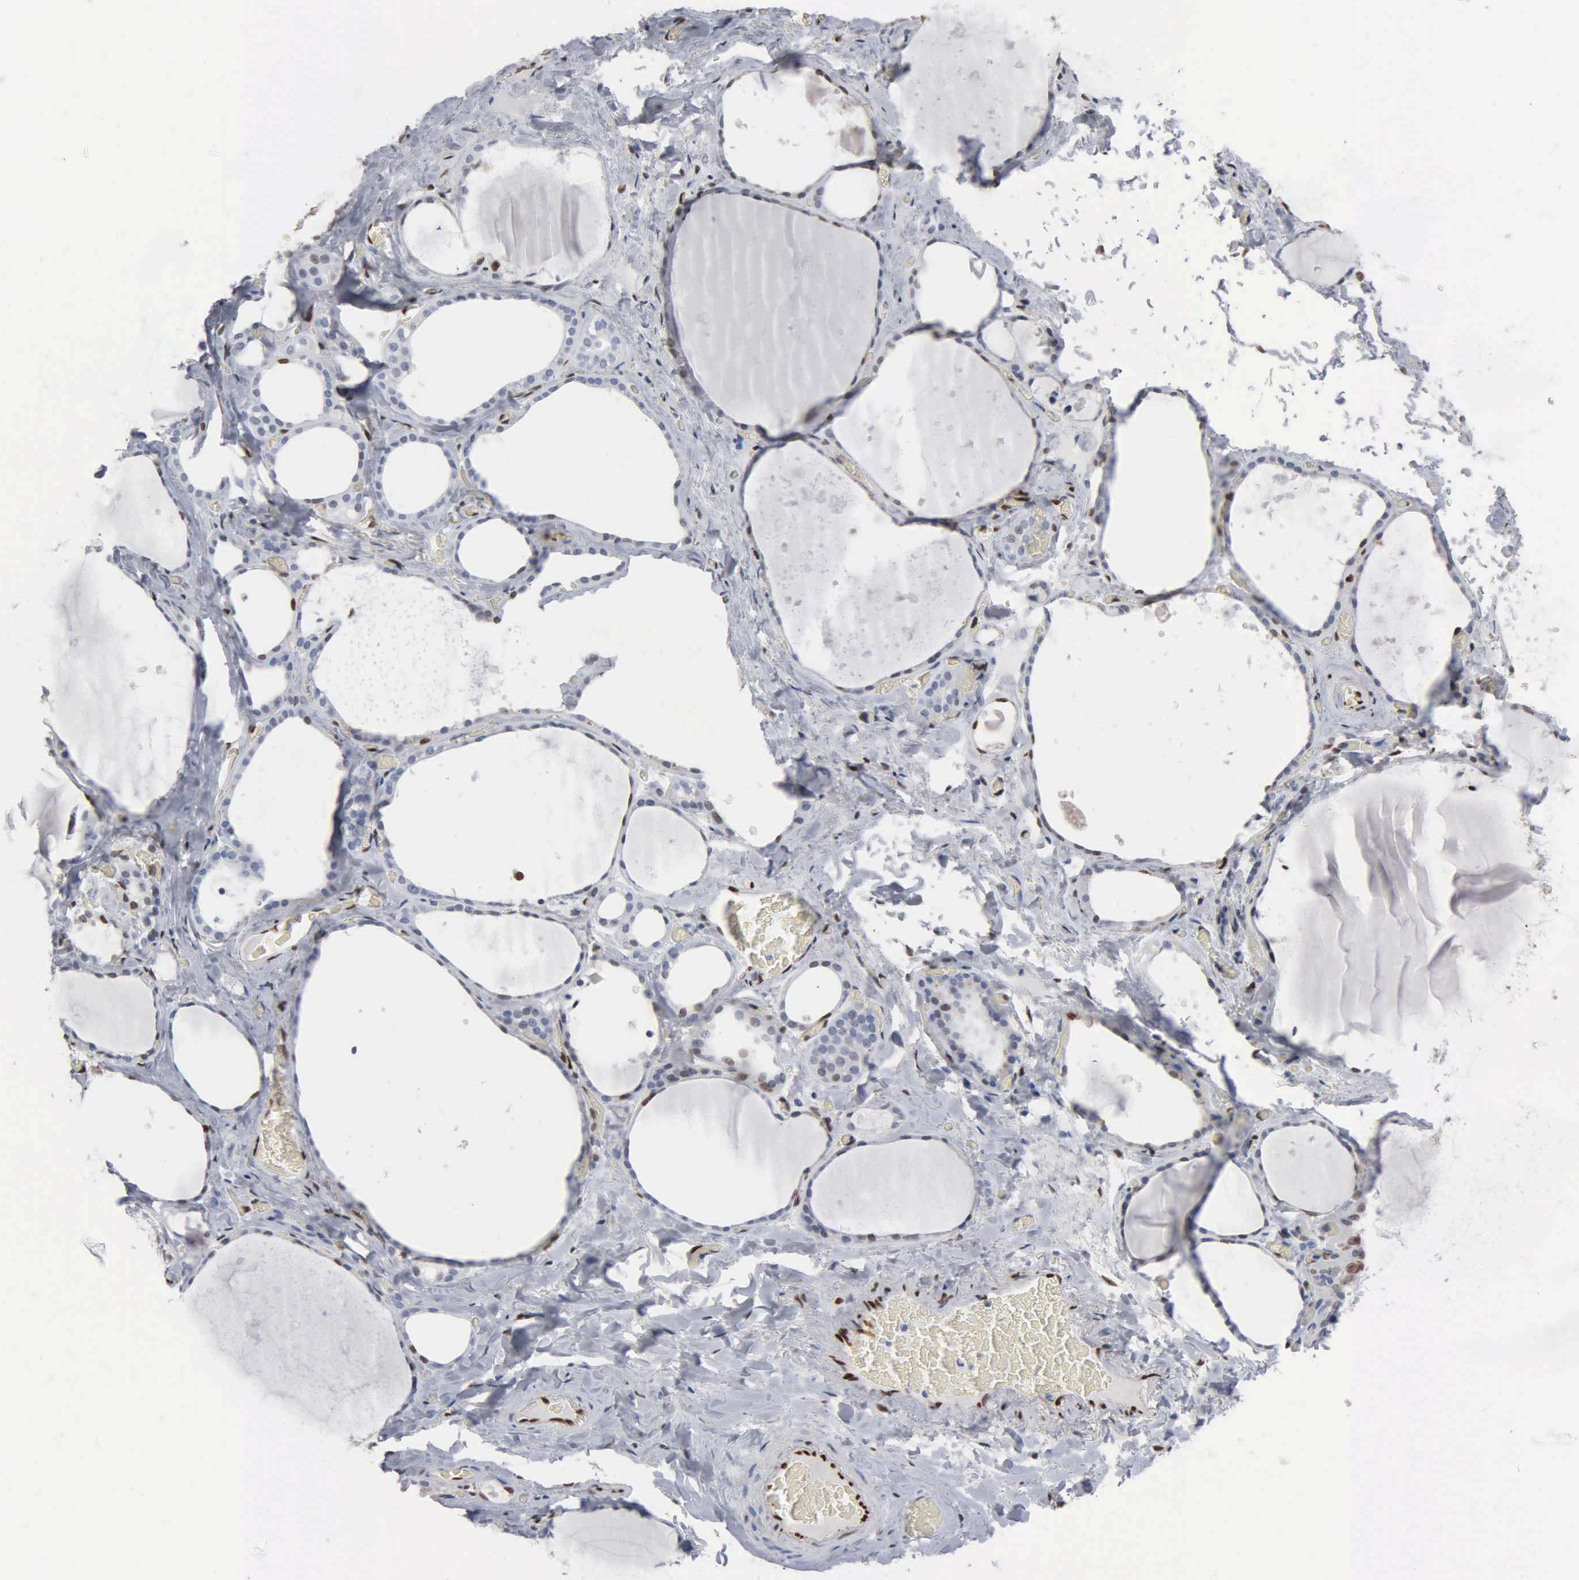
{"staining": {"intensity": "moderate", "quantity": "<25%", "location": "nuclear"}, "tissue": "thyroid gland", "cell_type": "Glandular cells", "image_type": "normal", "snomed": [{"axis": "morphology", "description": "Normal tissue, NOS"}, {"axis": "topography", "description": "Thyroid gland"}], "caption": "This histopathology image exhibits benign thyroid gland stained with IHC to label a protein in brown. The nuclear of glandular cells show moderate positivity for the protein. Nuclei are counter-stained blue.", "gene": "FGF2", "patient": {"sex": "male", "age": 76}}